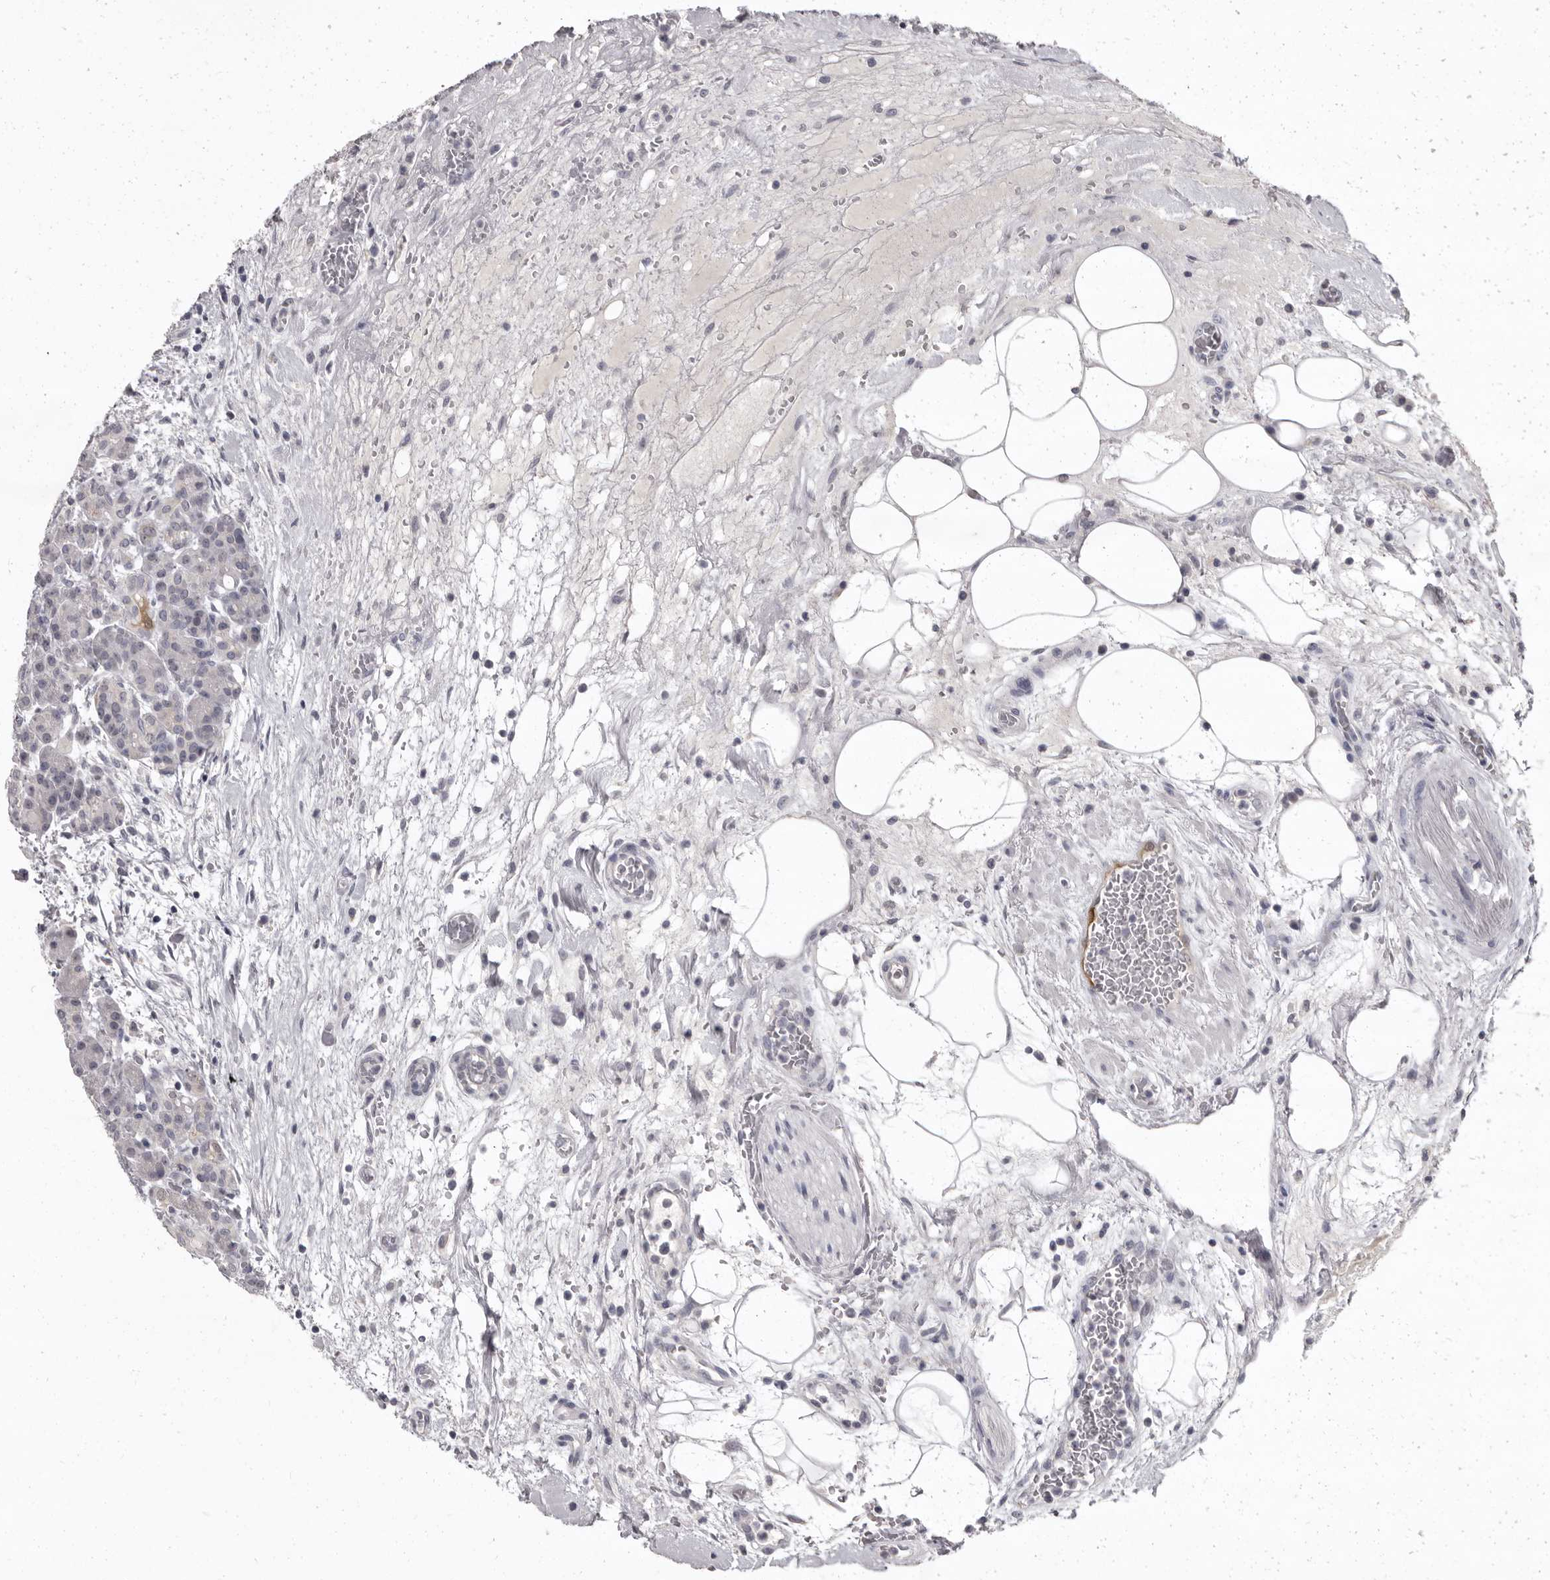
{"staining": {"intensity": "negative", "quantity": "none", "location": "none"}, "tissue": "pancreas", "cell_type": "Exocrine glandular cells", "image_type": "normal", "snomed": [{"axis": "morphology", "description": "Normal tissue, NOS"}, {"axis": "topography", "description": "Pancreas"}], "caption": "DAB (3,3'-diaminobenzidine) immunohistochemical staining of unremarkable human pancreas demonstrates no significant expression in exocrine glandular cells.", "gene": "SULT1E1", "patient": {"sex": "male", "age": 63}}